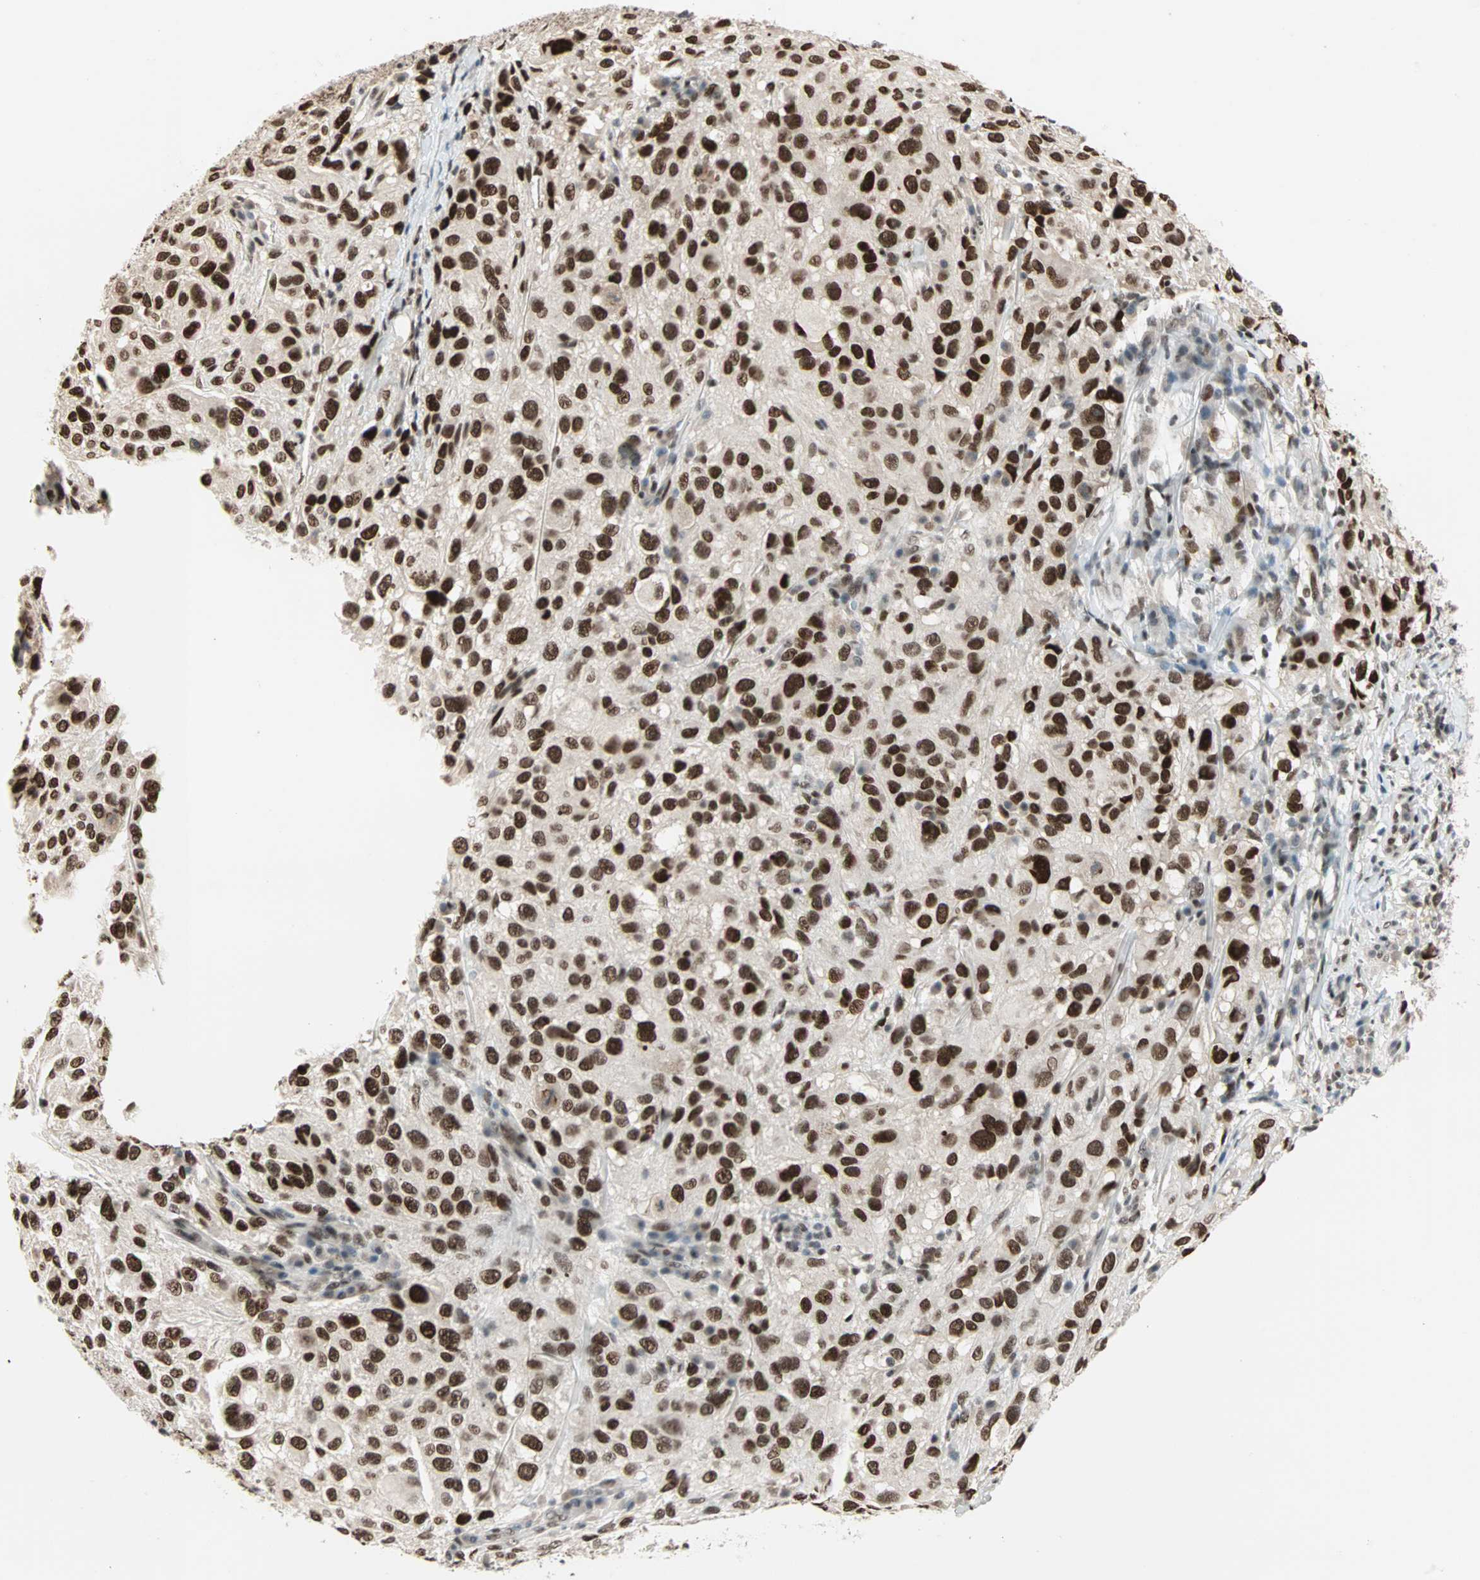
{"staining": {"intensity": "strong", "quantity": ">75%", "location": "nuclear"}, "tissue": "melanoma", "cell_type": "Tumor cells", "image_type": "cancer", "snomed": [{"axis": "morphology", "description": "Necrosis, NOS"}, {"axis": "morphology", "description": "Malignant melanoma, NOS"}, {"axis": "topography", "description": "Skin"}], "caption": "Malignant melanoma stained with immunohistochemistry shows strong nuclear expression in approximately >75% of tumor cells. Using DAB (3,3'-diaminobenzidine) (brown) and hematoxylin (blue) stains, captured at high magnification using brightfield microscopy.", "gene": "BLM", "patient": {"sex": "female", "age": 87}}